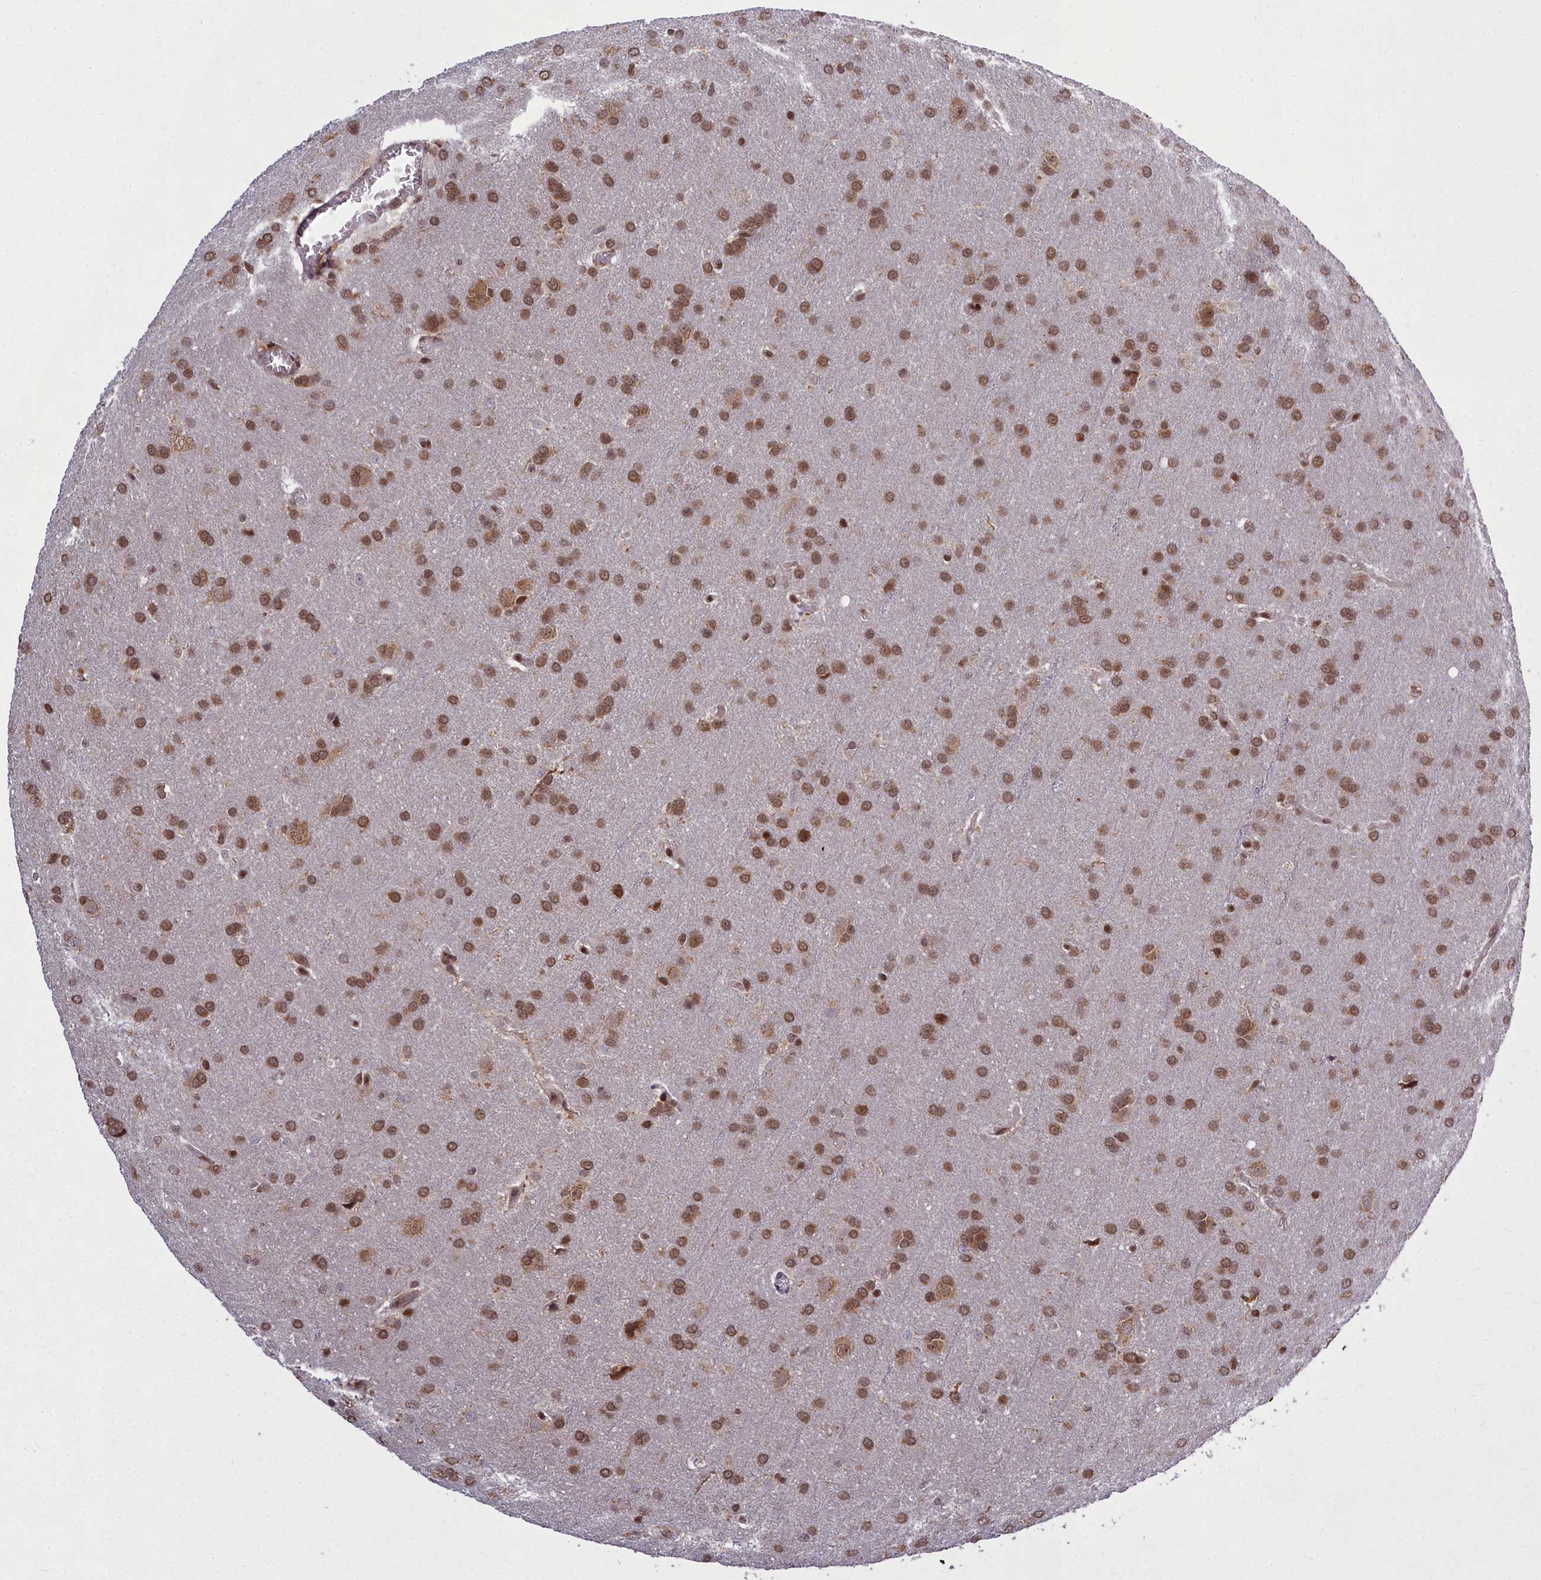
{"staining": {"intensity": "moderate", "quantity": ">75%", "location": "nuclear"}, "tissue": "glioma", "cell_type": "Tumor cells", "image_type": "cancer", "snomed": [{"axis": "morphology", "description": "Glioma, malignant, Low grade"}, {"axis": "topography", "description": "Brain"}], "caption": "Glioma stained for a protein (brown) displays moderate nuclear positive staining in about >75% of tumor cells.", "gene": "GMEB1", "patient": {"sex": "female", "age": 32}}